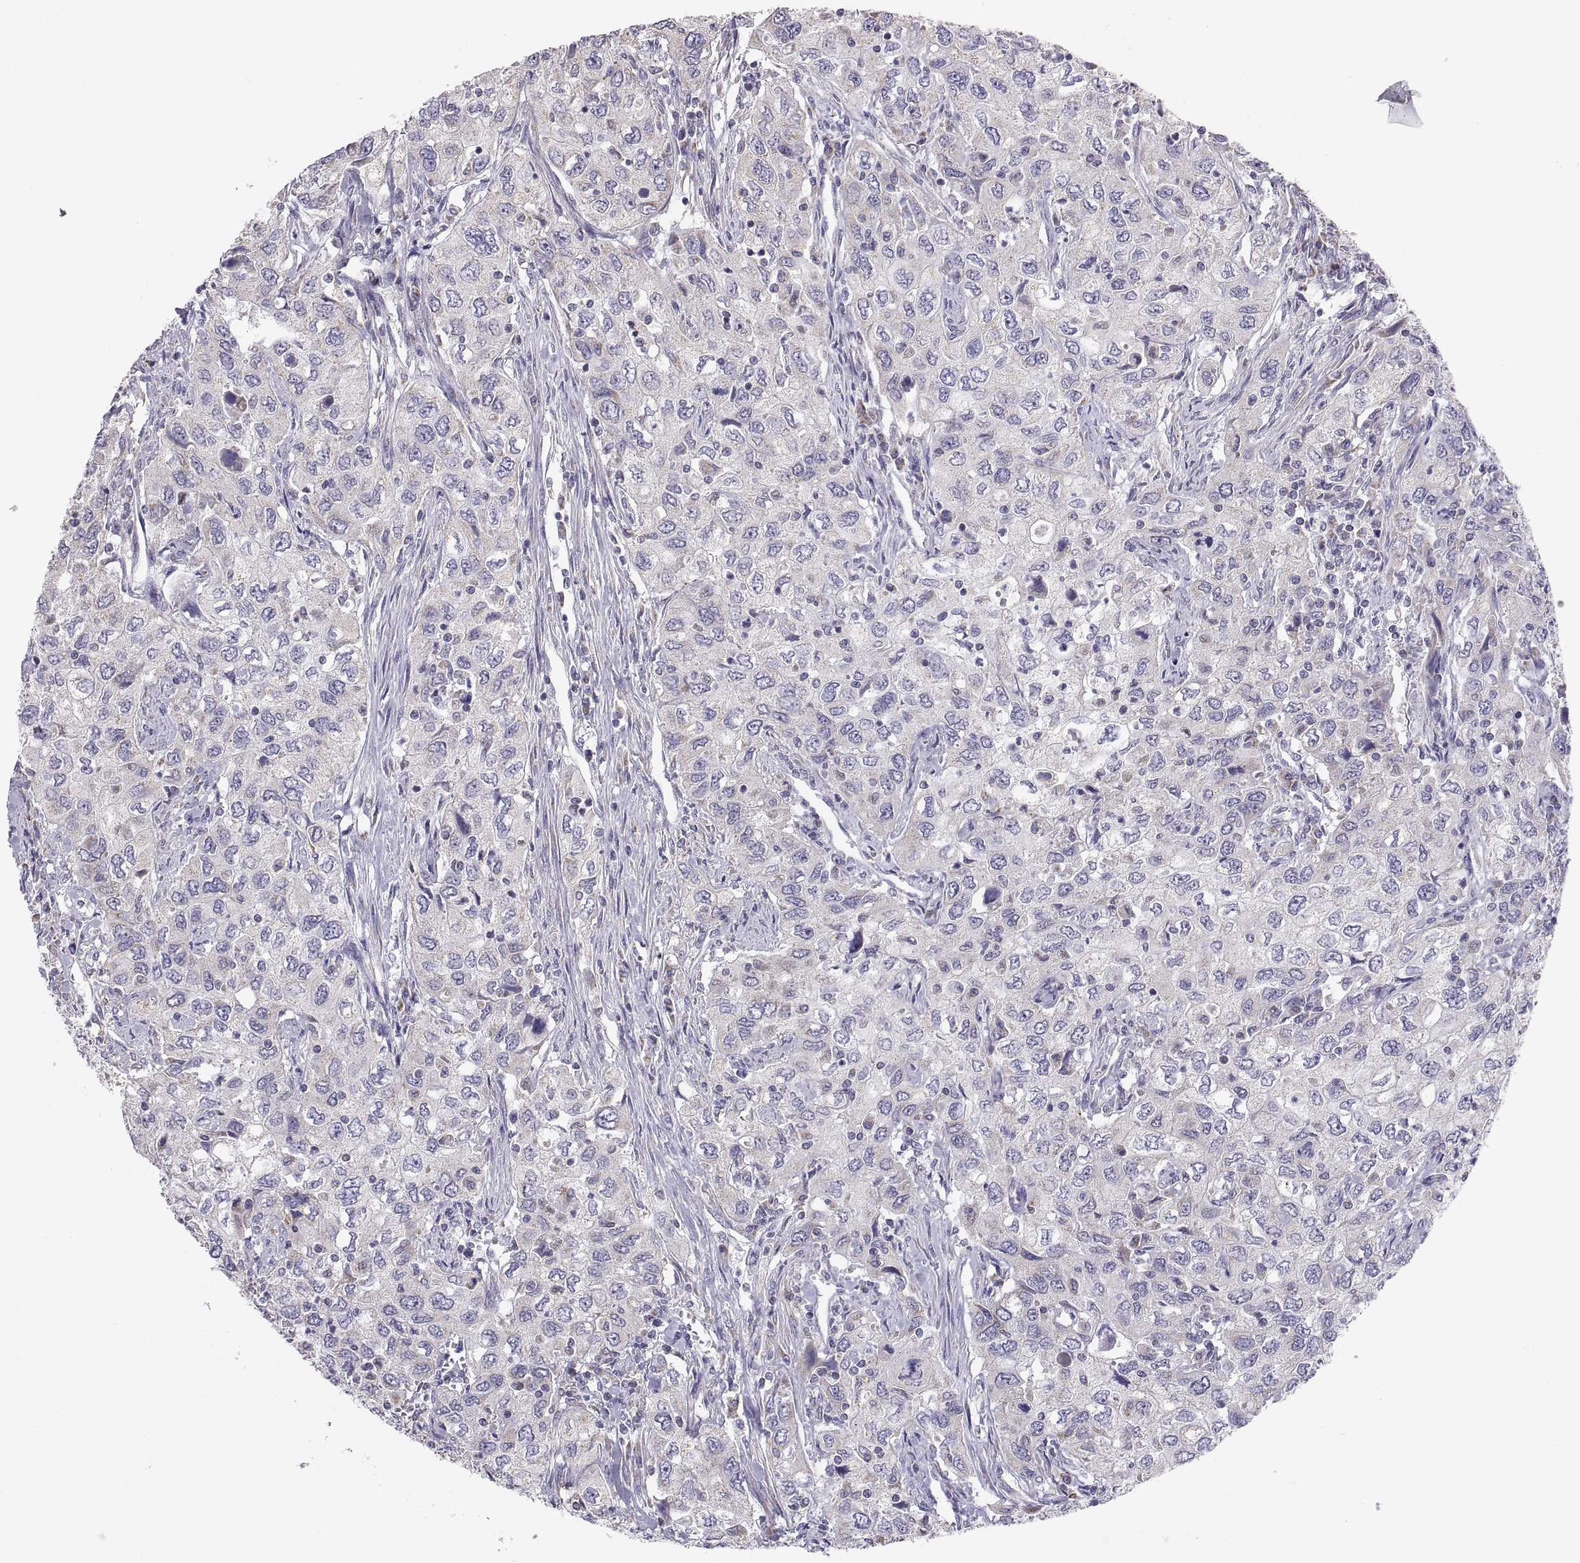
{"staining": {"intensity": "negative", "quantity": "none", "location": "none"}, "tissue": "urothelial cancer", "cell_type": "Tumor cells", "image_type": "cancer", "snomed": [{"axis": "morphology", "description": "Urothelial carcinoma, High grade"}, {"axis": "topography", "description": "Urinary bladder"}], "caption": "Photomicrograph shows no significant protein staining in tumor cells of urothelial cancer.", "gene": "TNNC1", "patient": {"sex": "male", "age": 76}}